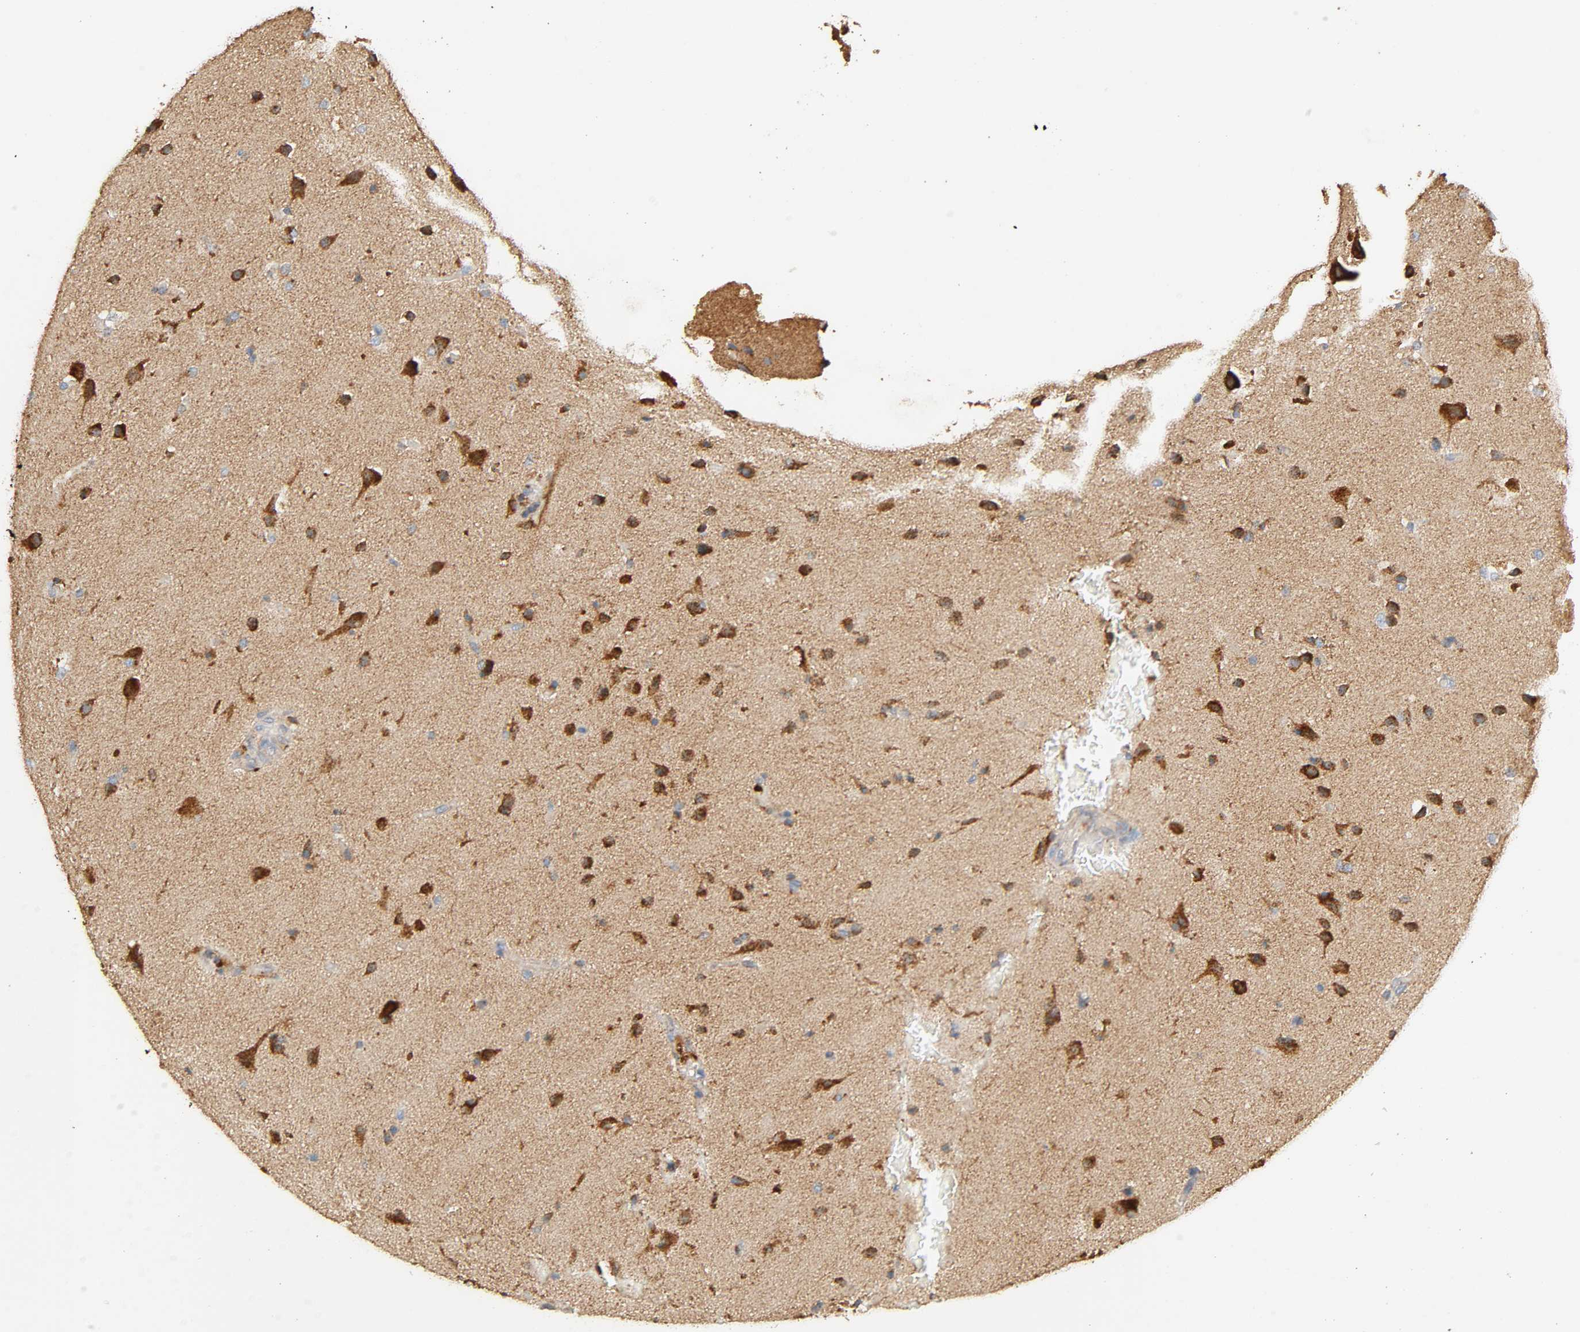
{"staining": {"intensity": "strong", "quantity": ">75%", "location": "cytoplasmic/membranous"}, "tissue": "glioma", "cell_type": "Tumor cells", "image_type": "cancer", "snomed": [{"axis": "morphology", "description": "Glioma, malignant, Low grade"}, {"axis": "topography", "description": "Cerebral cortex"}], "caption": "Human malignant glioma (low-grade) stained with a protein marker reveals strong staining in tumor cells.", "gene": "NDUFS3", "patient": {"sex": "female", "age": 47}}